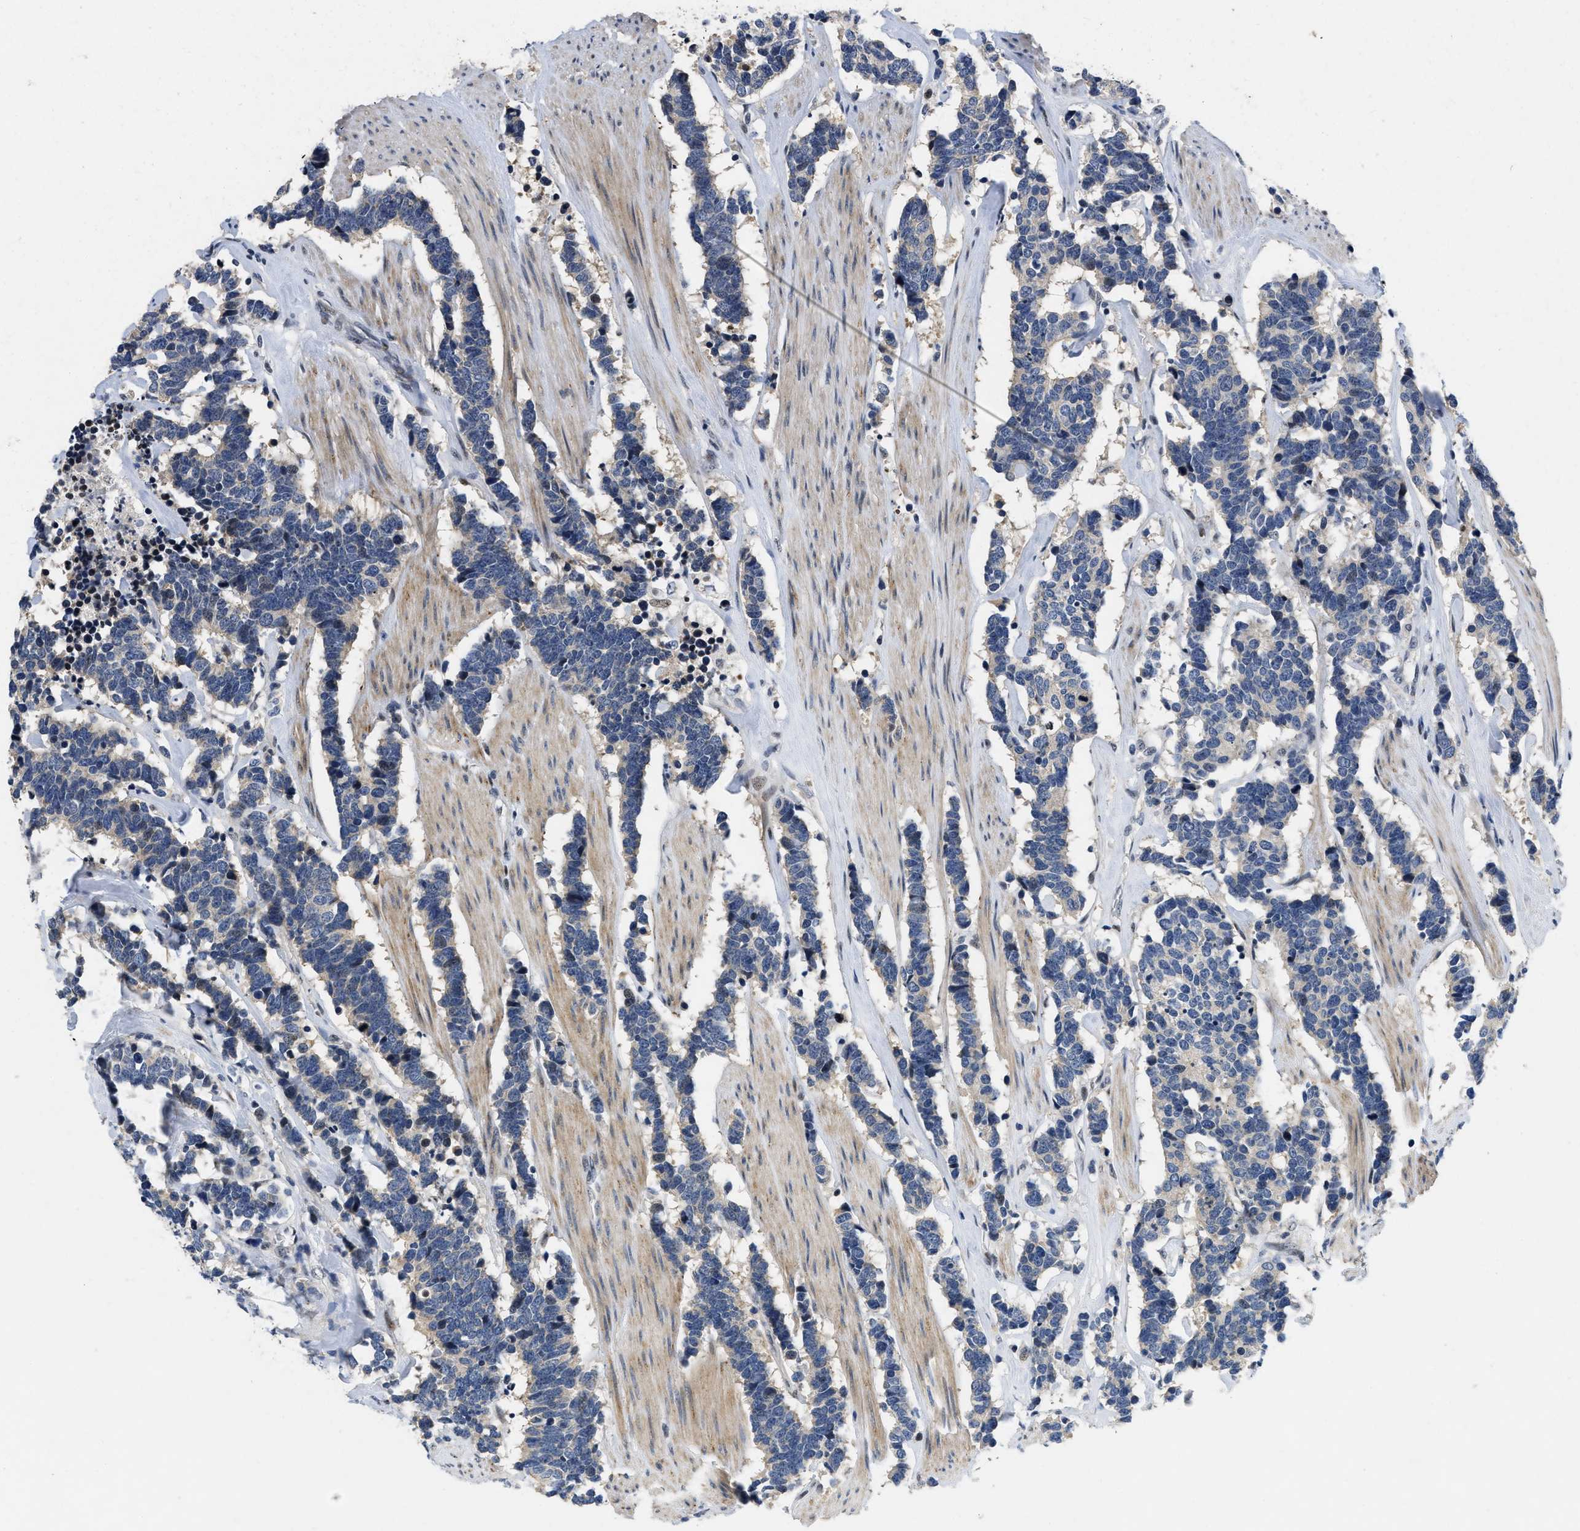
{"staining": {"intensity": "negative", "quantity": "none", "location": "none"}, "tissue": "carcinoid", "cell_type": "Tumor cells", "image_type": "cancer", "snomed": [{"axis": "morphology", "description": "Carcinoma, NOS"}, {"axis": "morphology", "description": "Carcinoid, malignant, NOS"}, {"axis": "topography", "description": "Urinary bladder"}], "caption": "The micrograph shows no staining of tumor cells in carcinoma.", "gene": "VIP", "patient": {"sex": "male", "age": 57}}